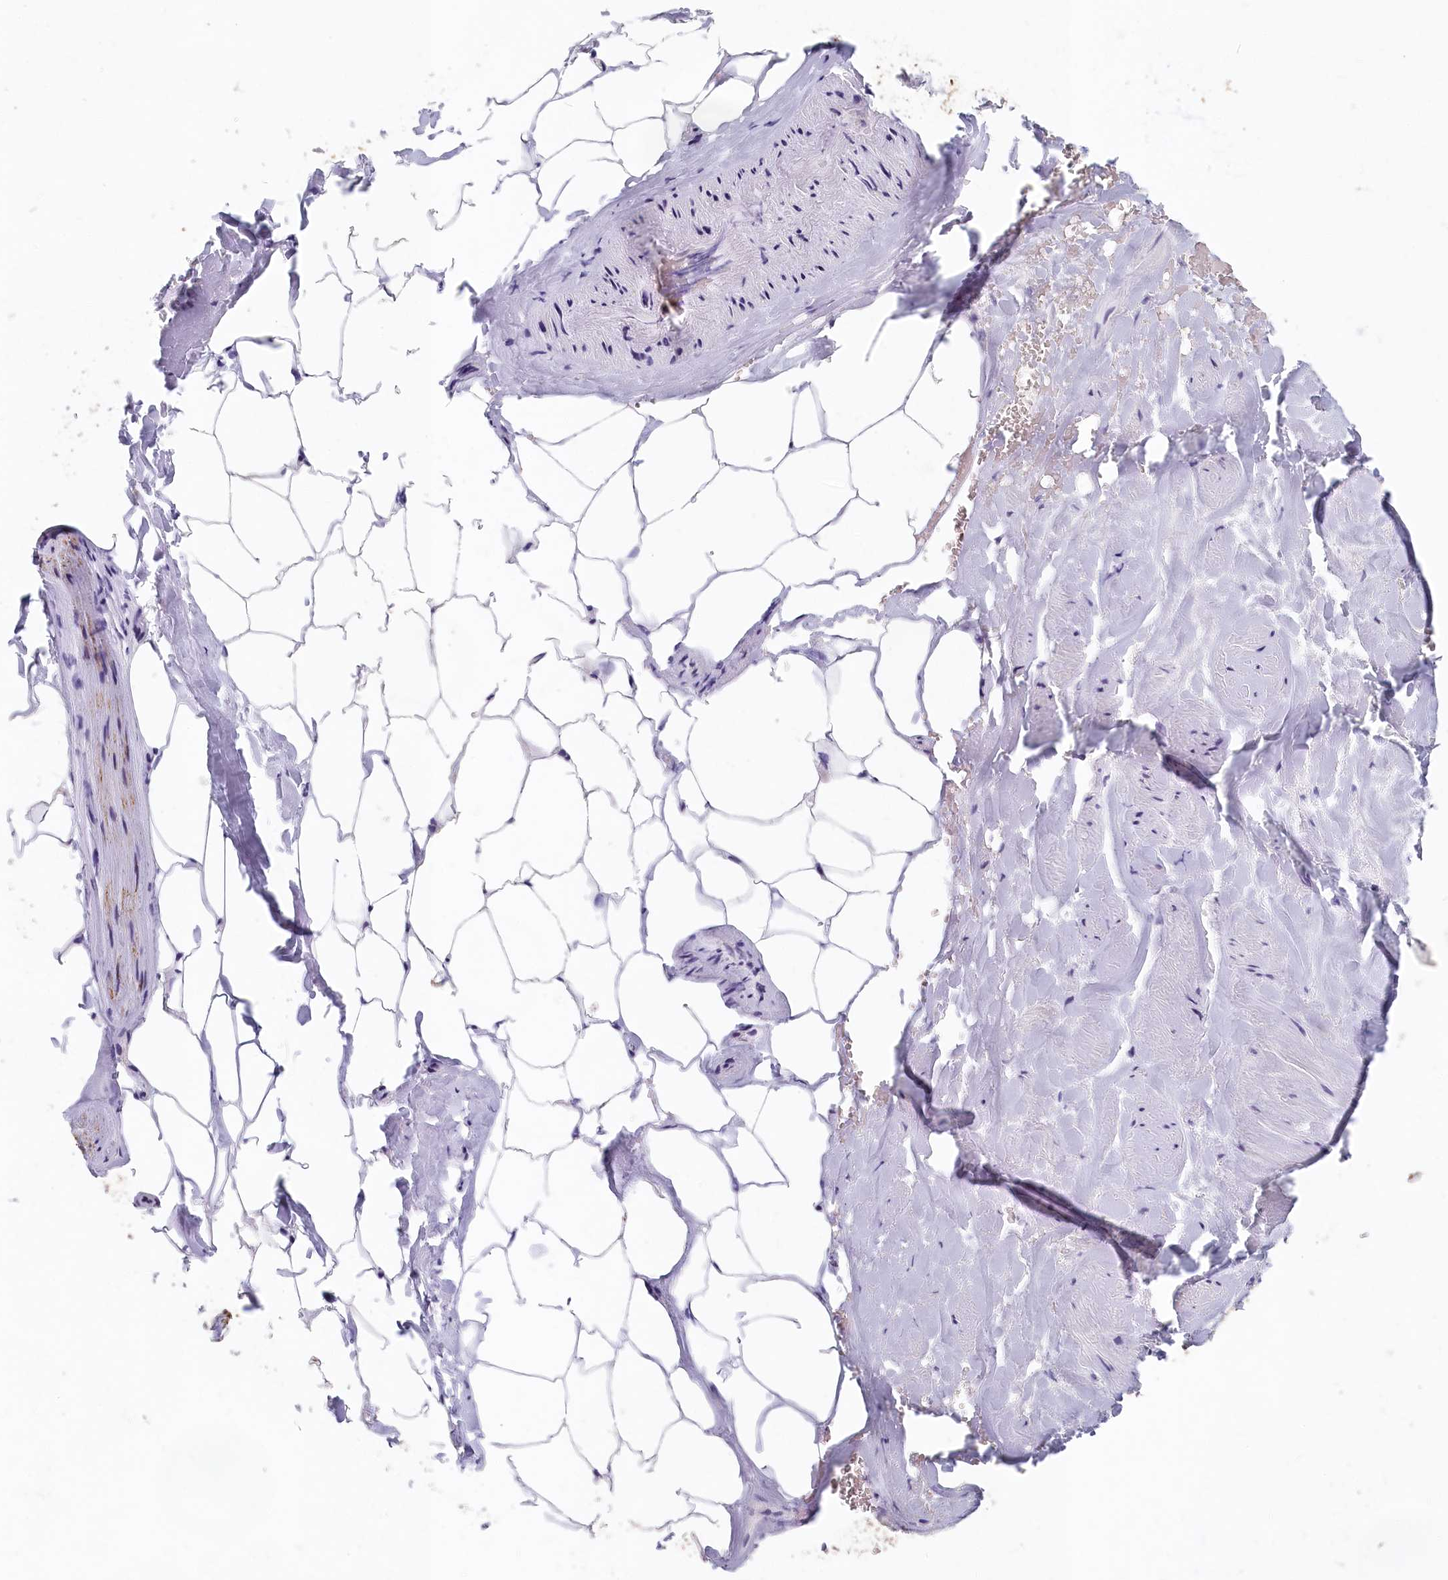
{"staining": {"intensity": "negative", "quantity": "none", "location": "none"}, "tissue": "adipose tissue", "cell_type": "Adipocytes", "image_type": "normal", "snomed": [{"axis": "morphology", "description": "Normal tissue, NOS"}, {"axis": "morphology", "description": "Adenocarcinoma, Low grade"}, {"axis": "topography", "description": "Prostate"}, {"axis": "topography", "description": "Peripheral nerve tissue"}], "caption": "Benign adipose tissue was stained to show a protein in brown. There is no significant staining in adipocytes. (DAB (3,3'-diaminobenzidine) immunohistochemistry (IHC) with hematoxylin counter stain).", "gene": "TMEM116", "patient": {"sex": "male", "age": 63}}